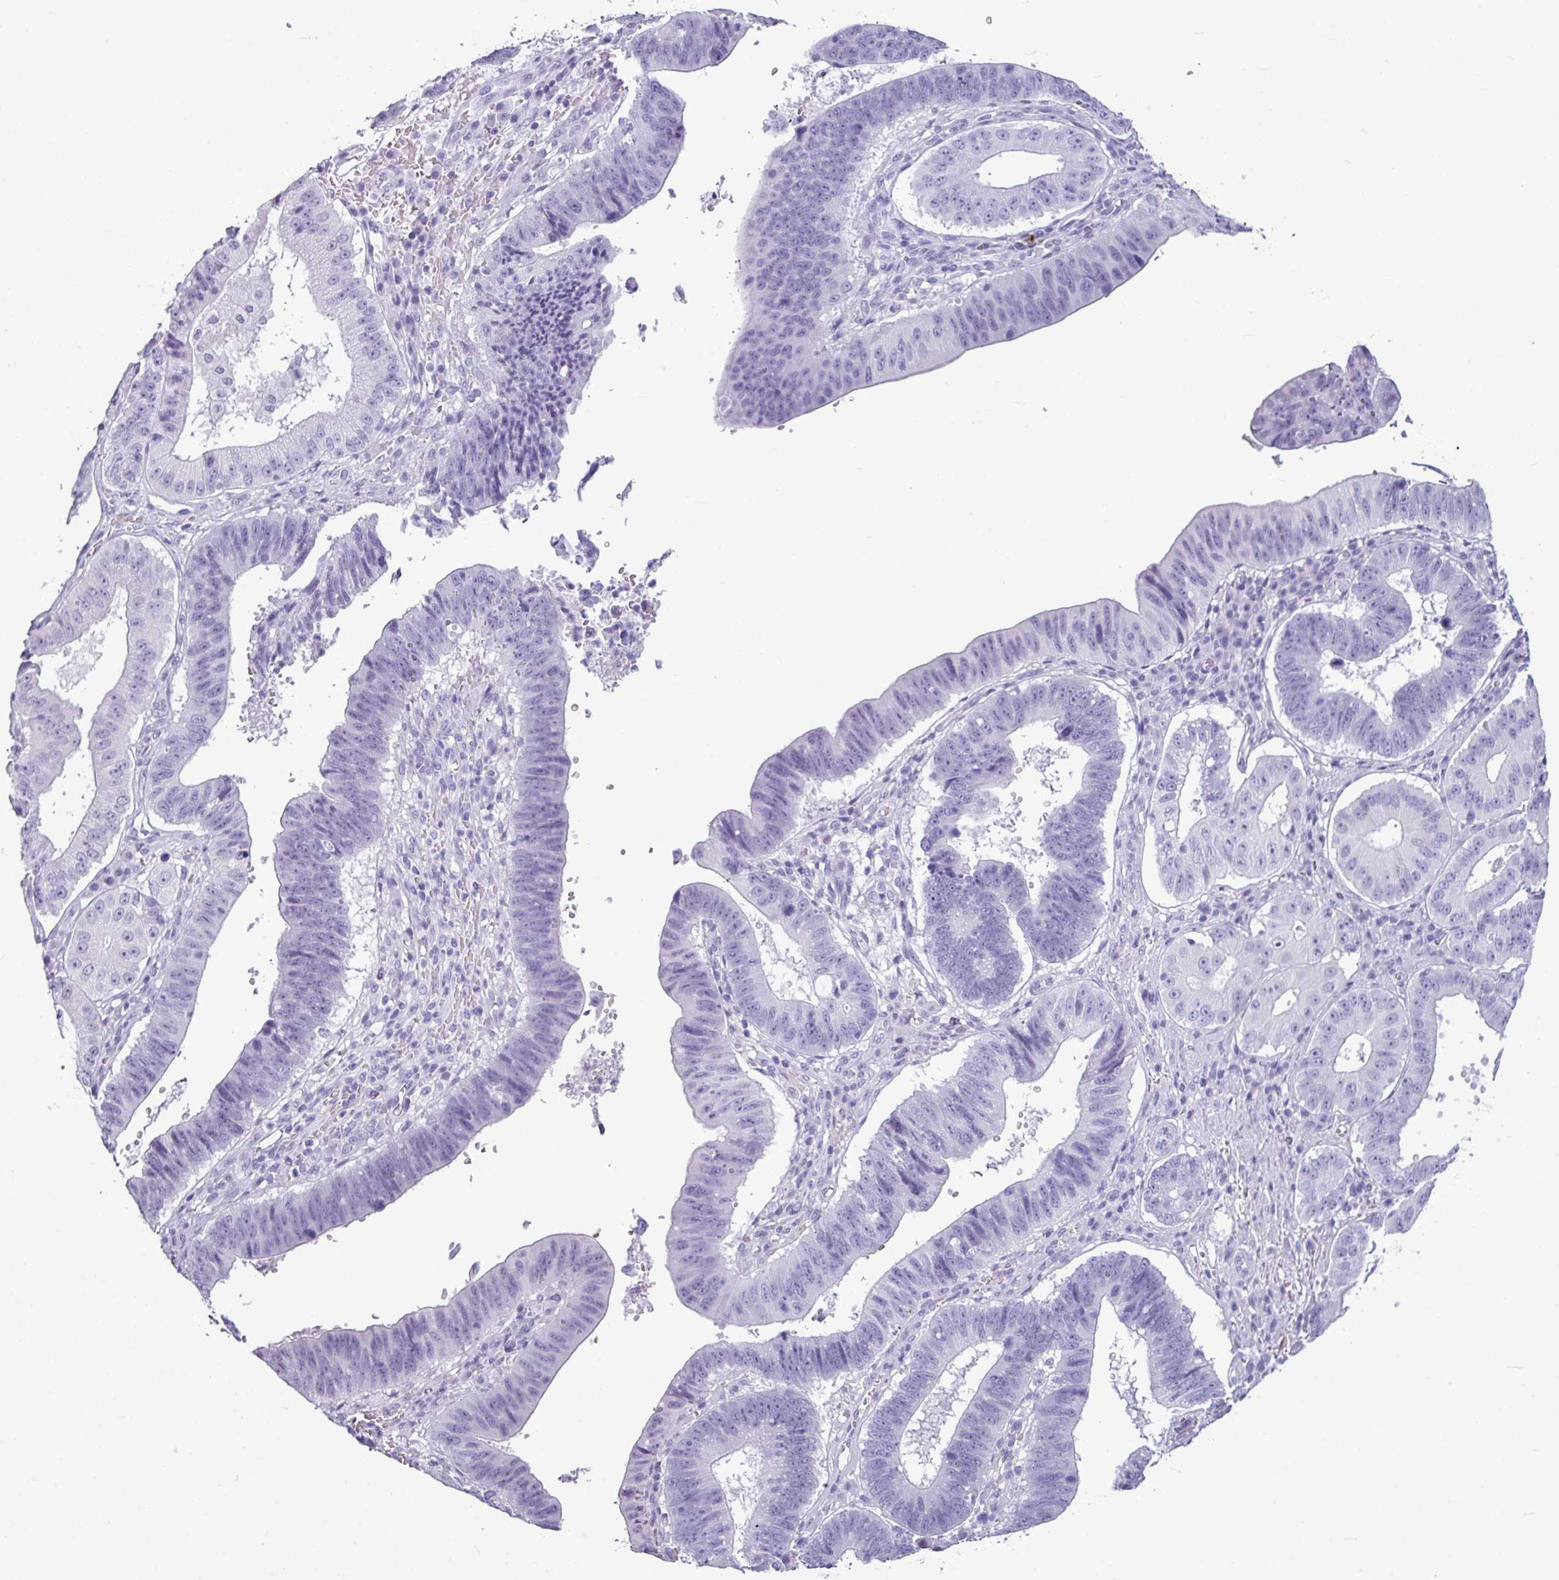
{"staining": {"intensity": "negative", "quantity": "none", "location": "none"}, "tissue": "stomach cancer", "cell_type": "Tumor cells", "image_type": "cancer", "snomed": [{"axis": "morphology", "description": "Adenocarcinoma, NOS"}, {"axis": "topography", "description": "Stomach"}], "caption": "There is no significant positivity in tumor cells of stomach cancer.", "gene": "AMY1B", "patient": {"sex": "male", "age": 59}}